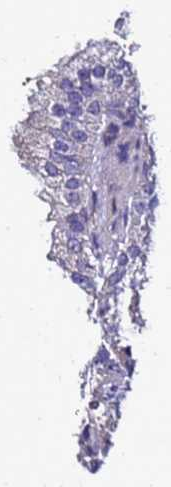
{"staining": {"intensity": "negative", "quantity": "none", "location": "none"}, "tissue": "prostate cancer", "cell_type": "Tumor cells", "image_type": "cancer", "snomed": [{"axis": "morphology", "description": "Adenocarcinoma, High grade"}, {"axis": "topography", "description": "Prostate"}], "caption": "IHC photomicrograph of neoplastic tissue: human adenocarcinoma (high-grade) (prostate) stained with DAB displays no significant protein positivity in tumor cells.", "gene": "FAM166B", "patient": {"sex": "male", "age": 64}}